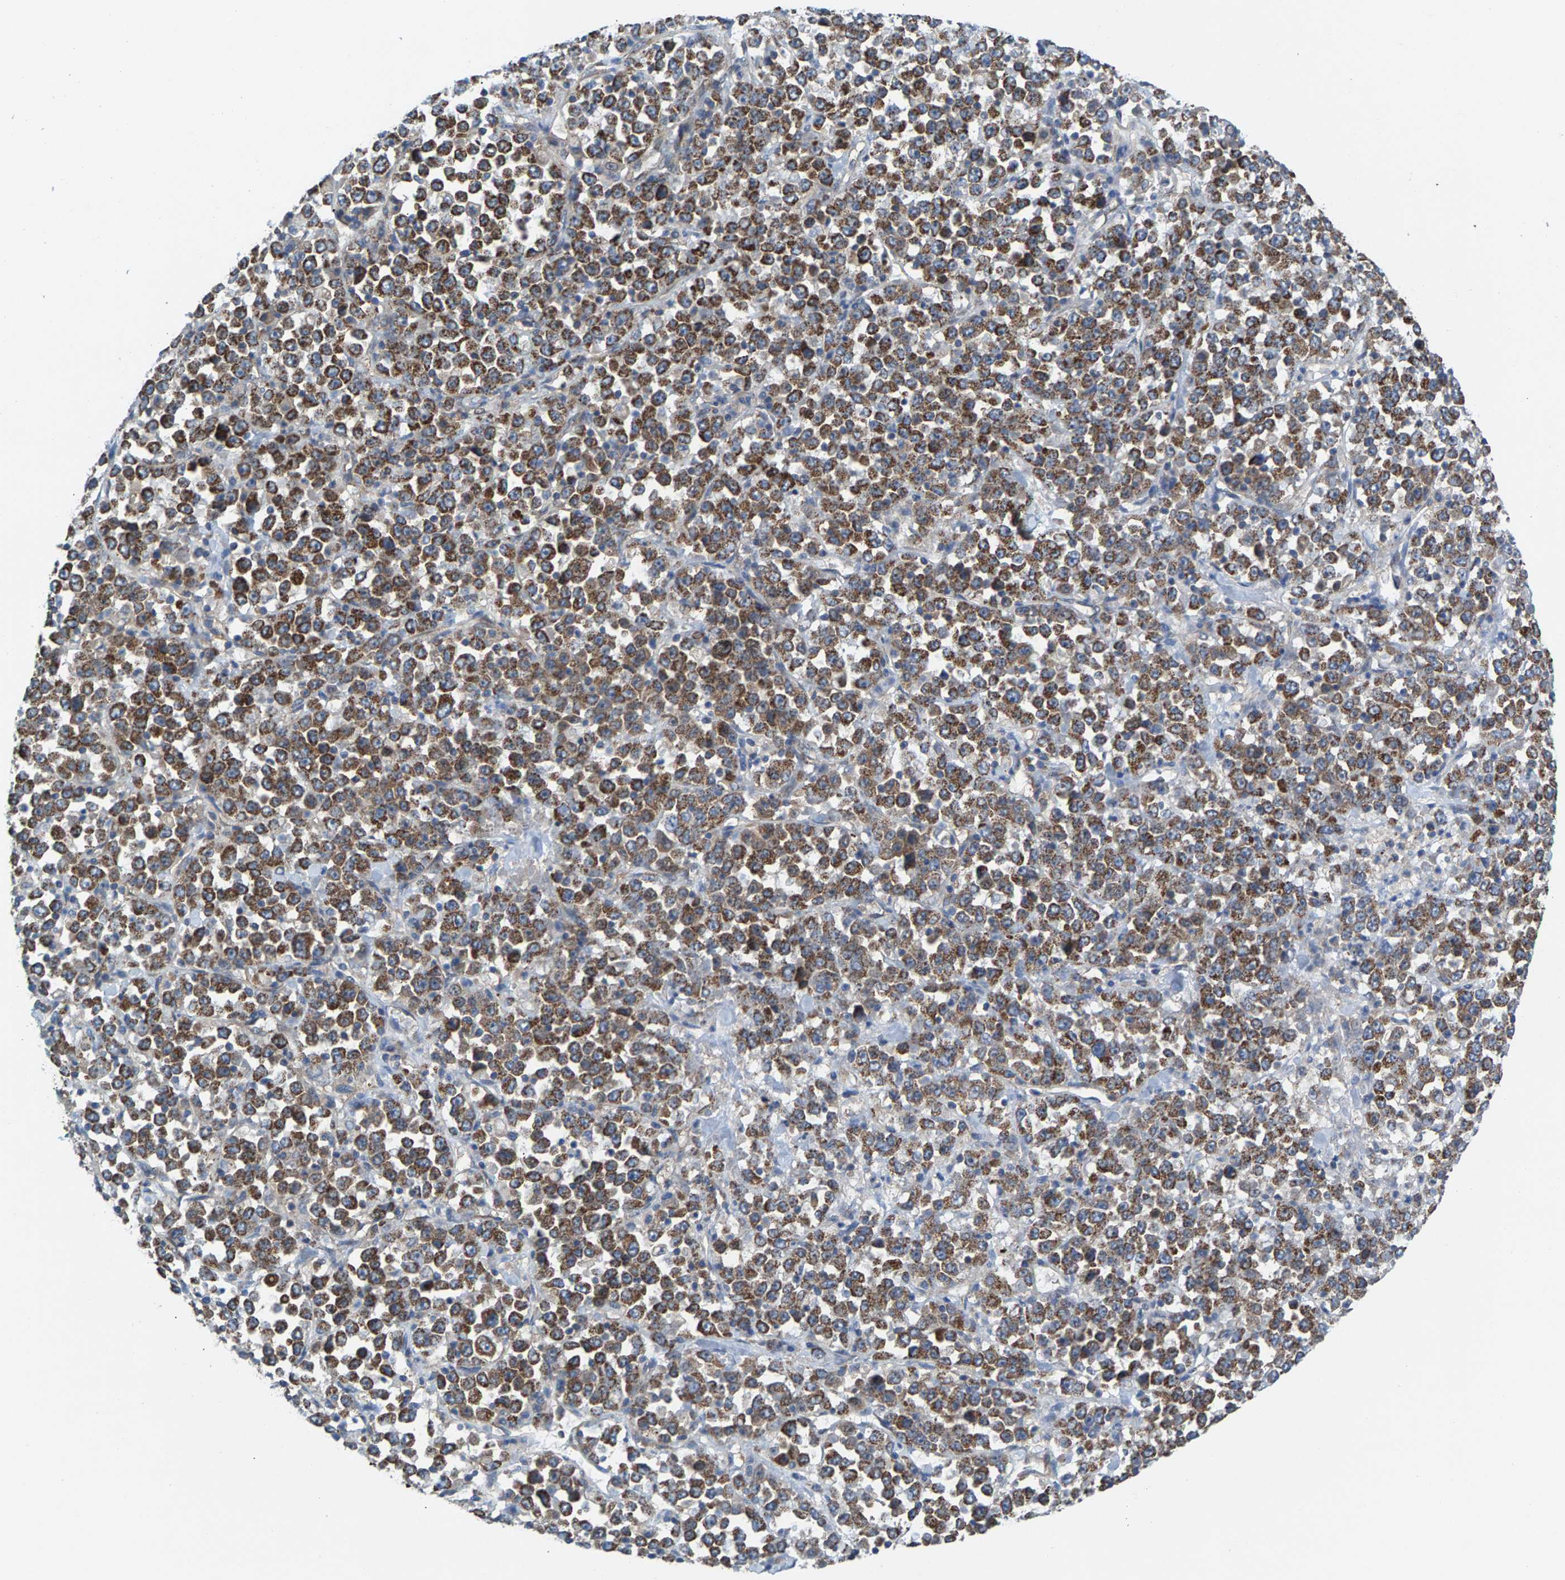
{"staining": {"intensity": "moderate", "quantity": ">75%", "location": "cytoplasmic/membranous"}, "tissue": "stomach cancer", "cell_type": "Tumor cells", "image_type": "cancer", "snomed": [{"axis": "morphology", "description": "Normal tissue, NOS"}, {"axis": "morphology", "description": "Adenocarcinoma, NOS"}, {"axis": "topography", "description": "Stomach, upper"}, {"axis": "topography", "description": "Stomach"}], "caption": "A medium amount of moderate cytoplasmic/membranous expression is identified in about >75% of tumor cells in stomach cancer (adenocarcinoma) tissue.", "gene": "MRM1", "patient": {"sex": "male", "age": 59}}